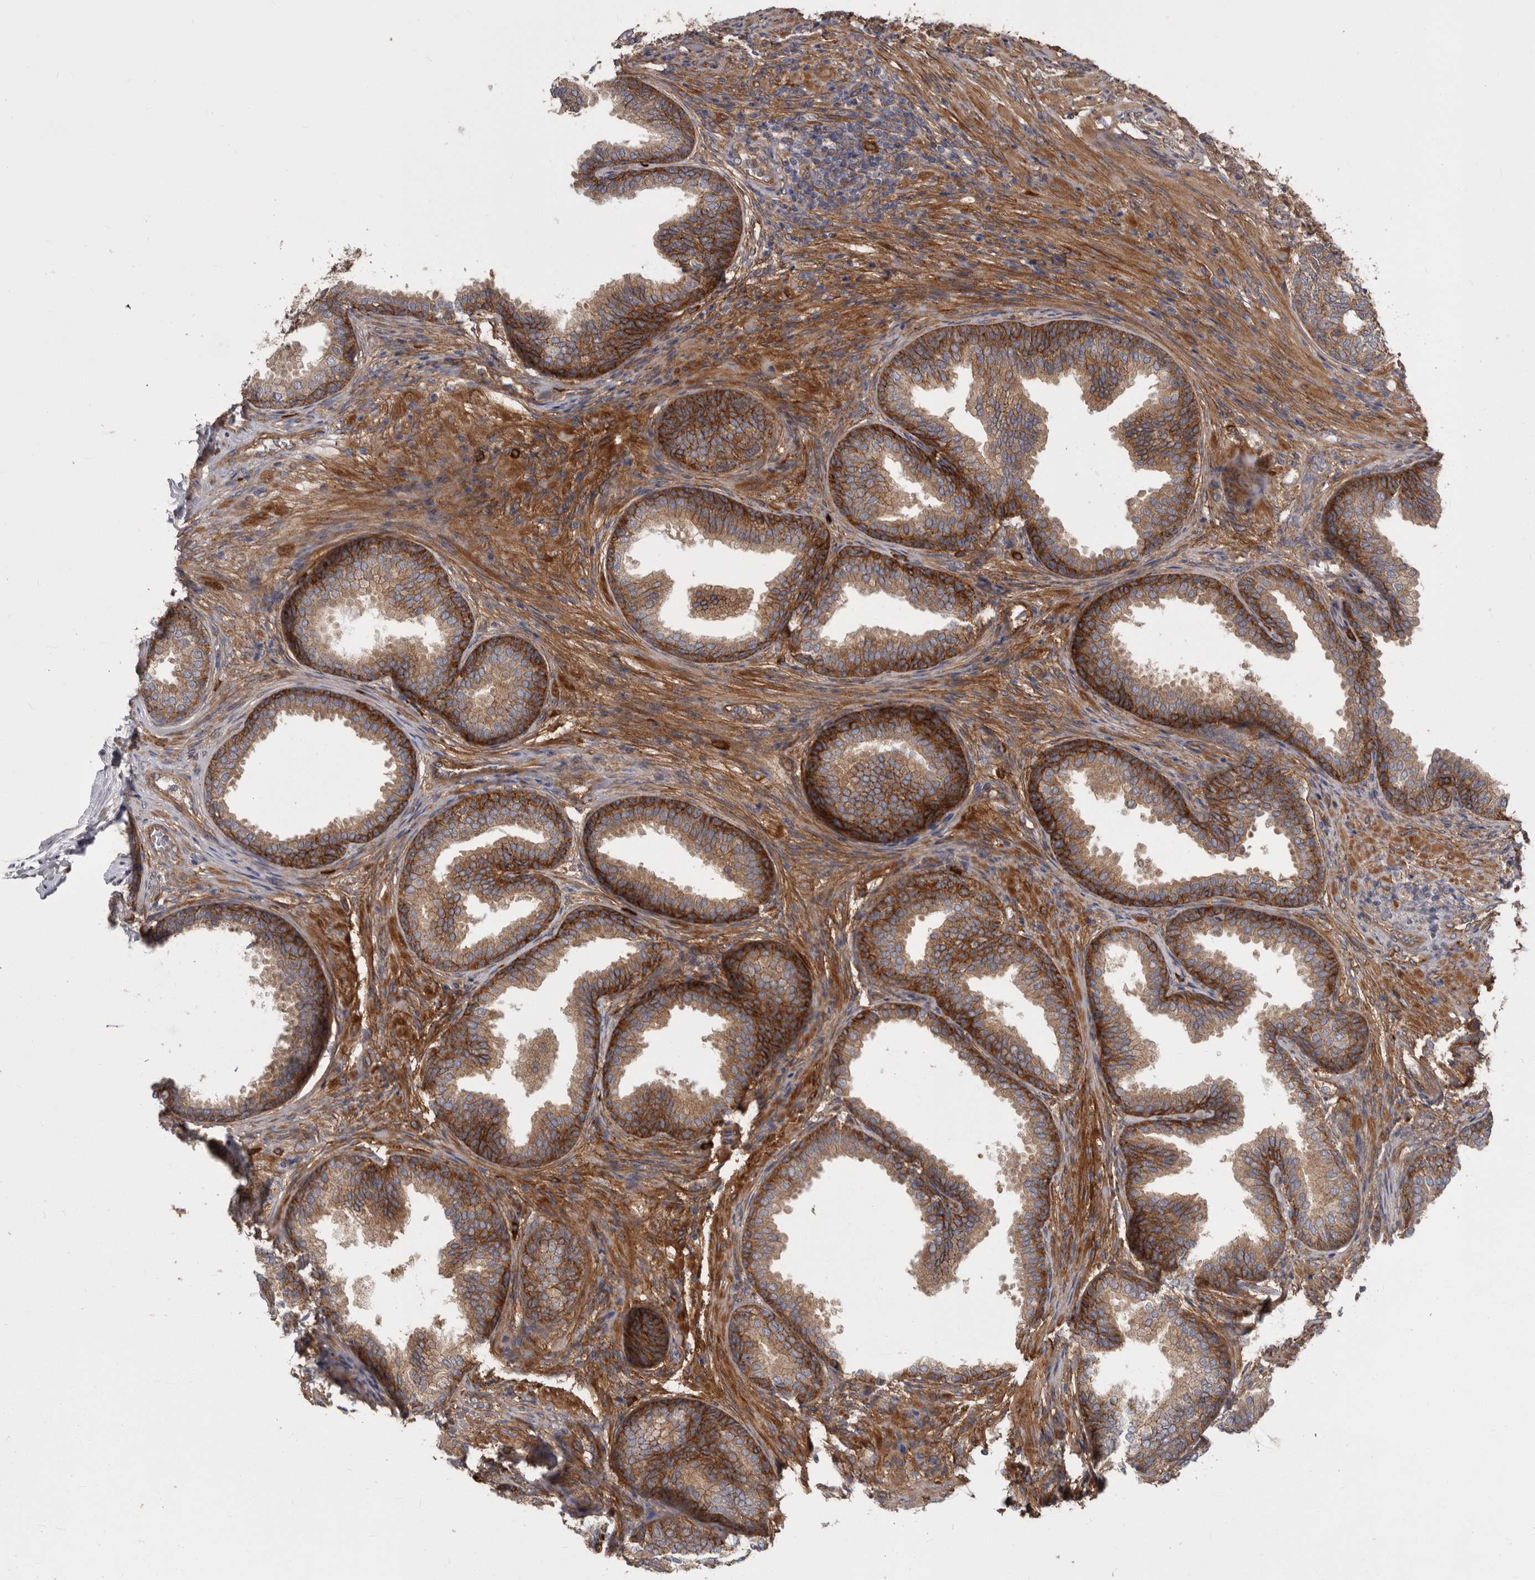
{"staining": {"intensity": "moderate", "quantity": ">75%", "location": "cytoplasmic/membranous"}, "tissue": "prostate", "cell_type": "Glandular cells", "image_type": "normal", "snomed": [{"axis": "morphology", "description": "Normal tissue, NOS"}, {"axis": "topography", "description": "Prostate"}], "caption": "Immunohistochemical staining of benign prostate displays >75% levels of moderate cytoplasmic/membranous protein positivity in about >75% of glandular cells.", "gene": "ENAH", "patient": {"sex": "male", "age": 76}}